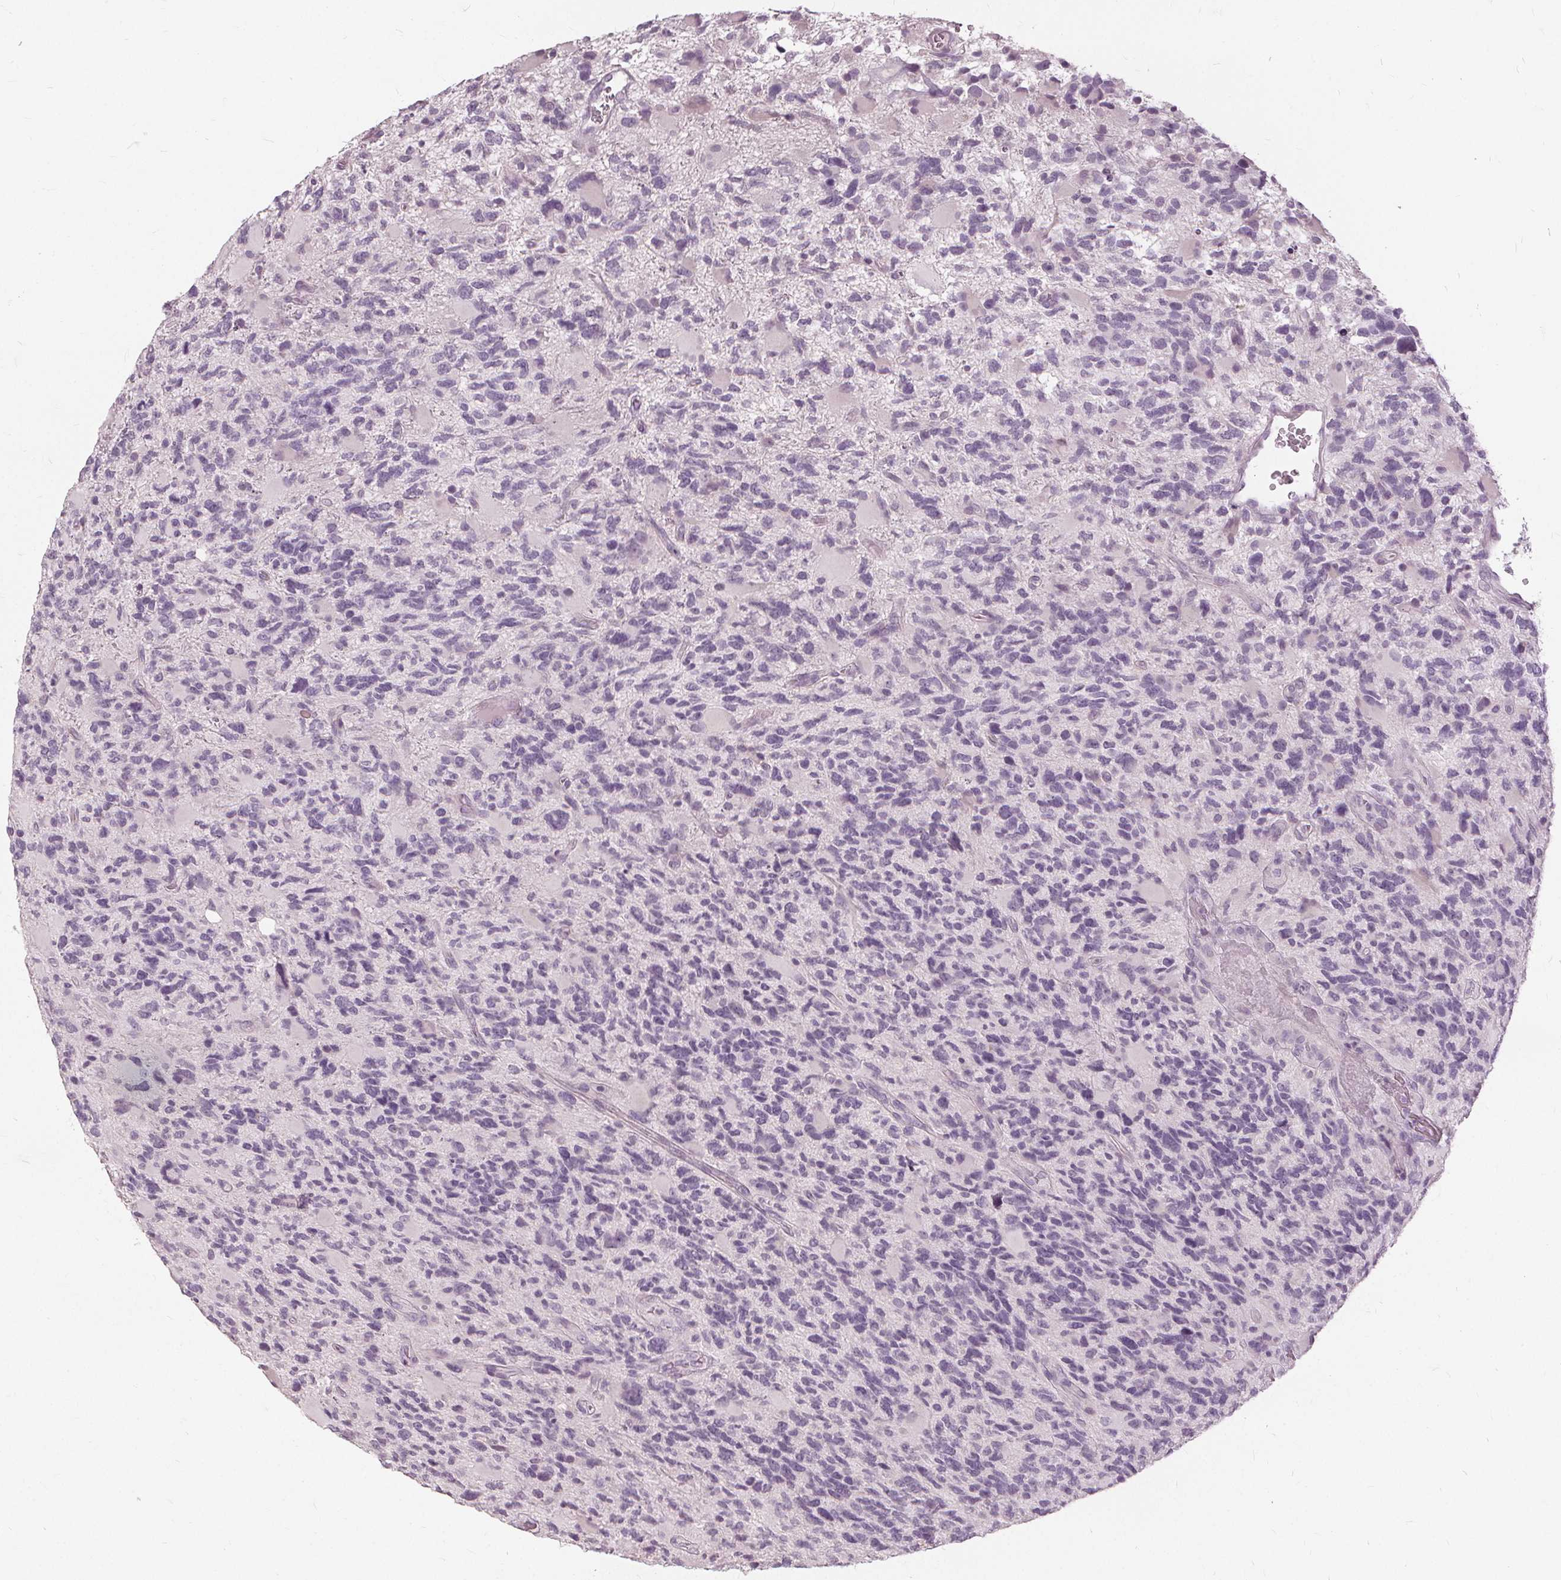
{"staining": {"intensity": "negative", "quantity": "none", "location": "none"}, "tissue": "glioma", "cell_type": "Tumor cells", "image_type": "cancer", "snomed": [{"axis": "morphology", "description": "Glioma, malignant, High grade"}, {"axis": "topography", "description": "Brain"}], "caption": "Immunohistochemistry (IHC) of human glioma exhibits no expression in tumor cells.", "gene": "SFTPD", "patient": {"sex": "female", "age": 71}}